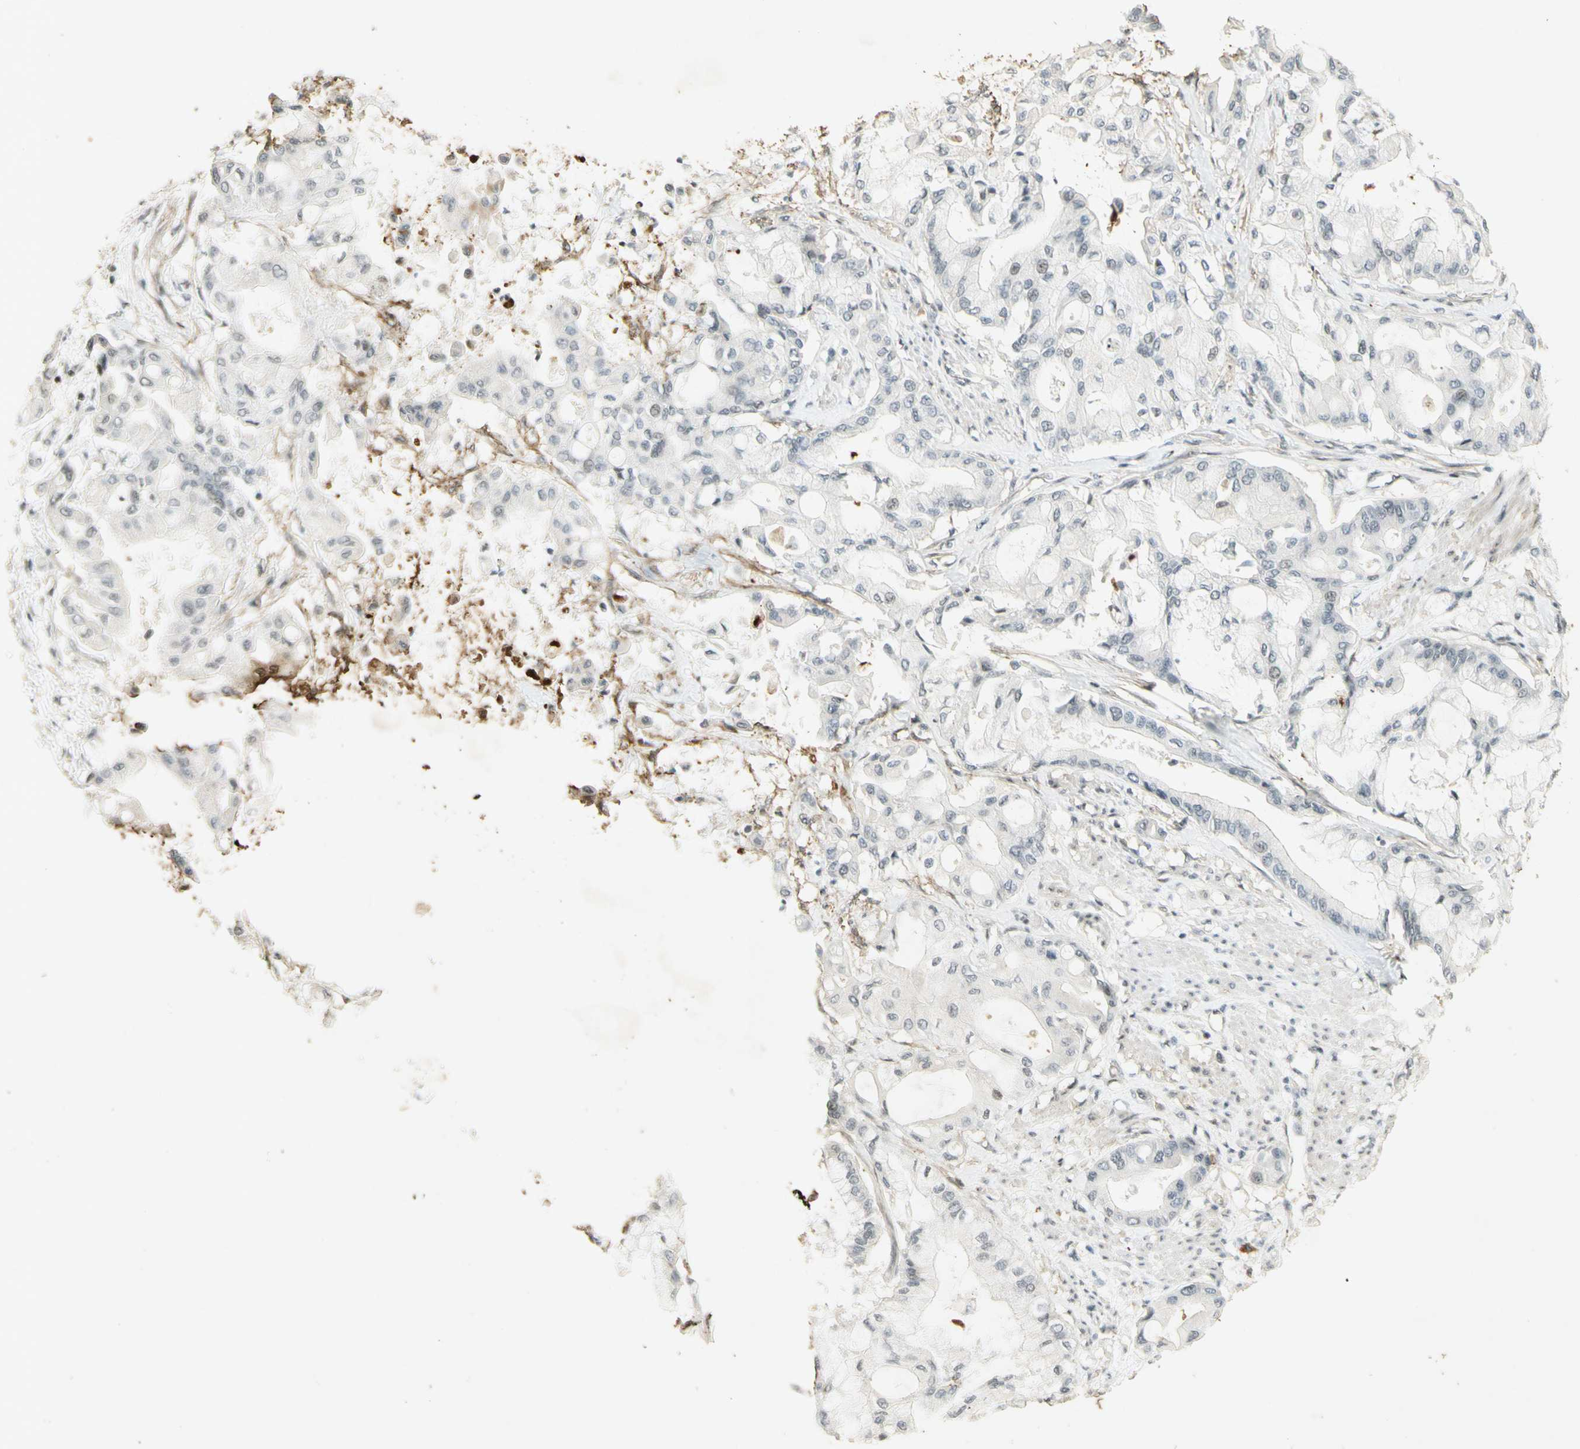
{"staining": {"intensity": "moderate", "quantity": "<25%", "location": "nuclear"}, "tissue": "pancreatic cancer", "cell_type": "Tumor cells", "image_type": "cancer", "snomed": [{"axis": "morphology", "description": "Adenocarcinoma, NOS"}, {"axis": "morphology", "description": "Adenocarcinoma, metastatic, NOS"}, {"axis": "topography", "description": "Lymph node"}, {"axis": "topography", "description": "Pancreas"}, {"axis": "topography", "description": "Duodenum"}], "caption": "The histopathology image demonstrates staining of pancreatic cancer, revealing moderate nuclear protein expression (brown color) within tumor cells.", "gene": "IRF1", "patient": {"sex": "female", "age": 64}}